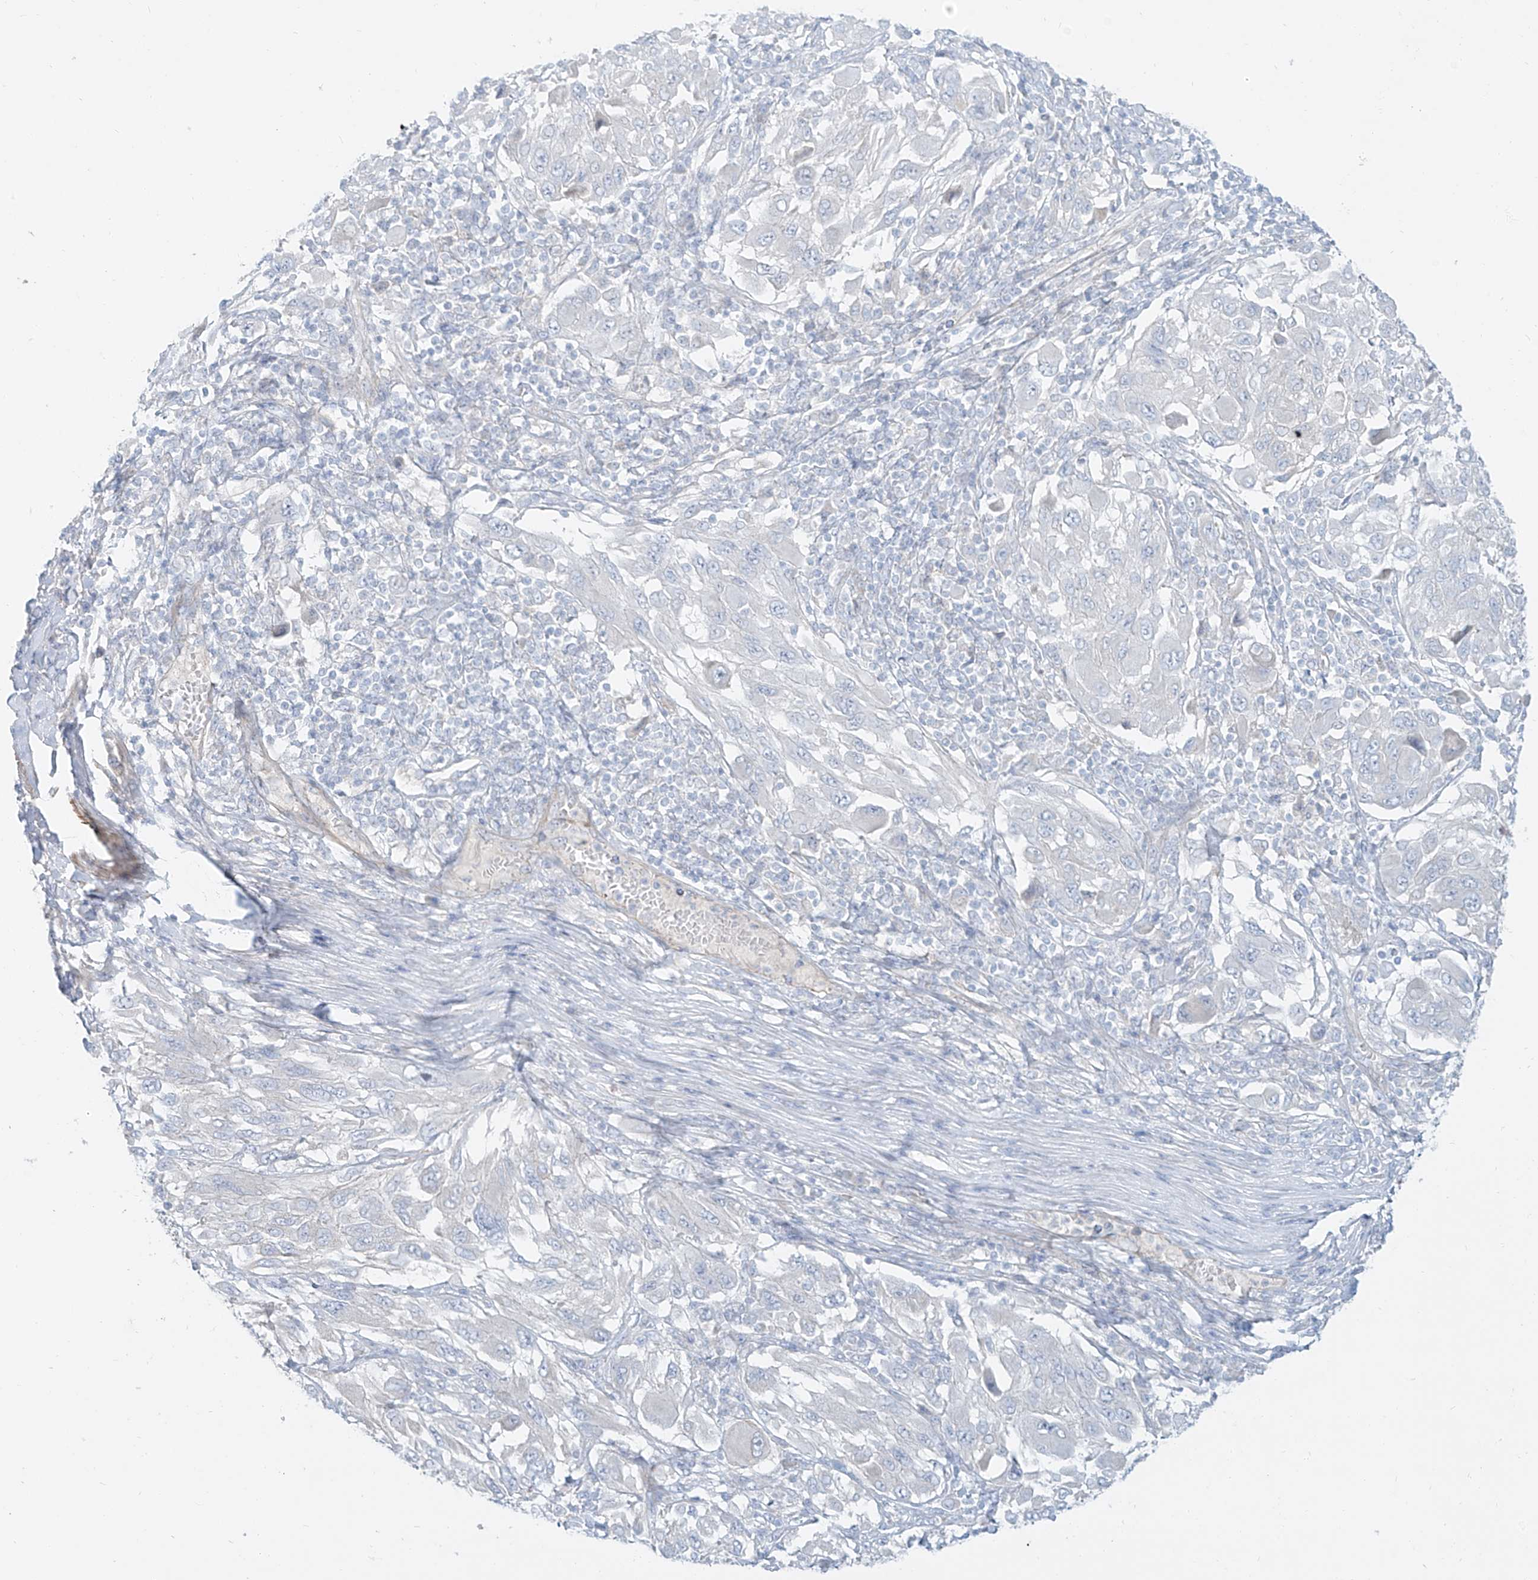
{"staining": {"intensity": "negative", "quantity": "none", "location": "none"}, "tissue": "melanoma", "cell_type": "Tumor cells", "image_type": "cancer", "snomed": [{"axis": "morphology", "description": "Malignant melanoma, NOS"}, {"axis": "topography", "description": "Skin"}], "caption": "DAB immunohistochemical staining of human malignant melanoma exhibits no significant positivity in tumor cells.", "gene": "AJM1", "patient": {"sex": "female", "age": 91}}